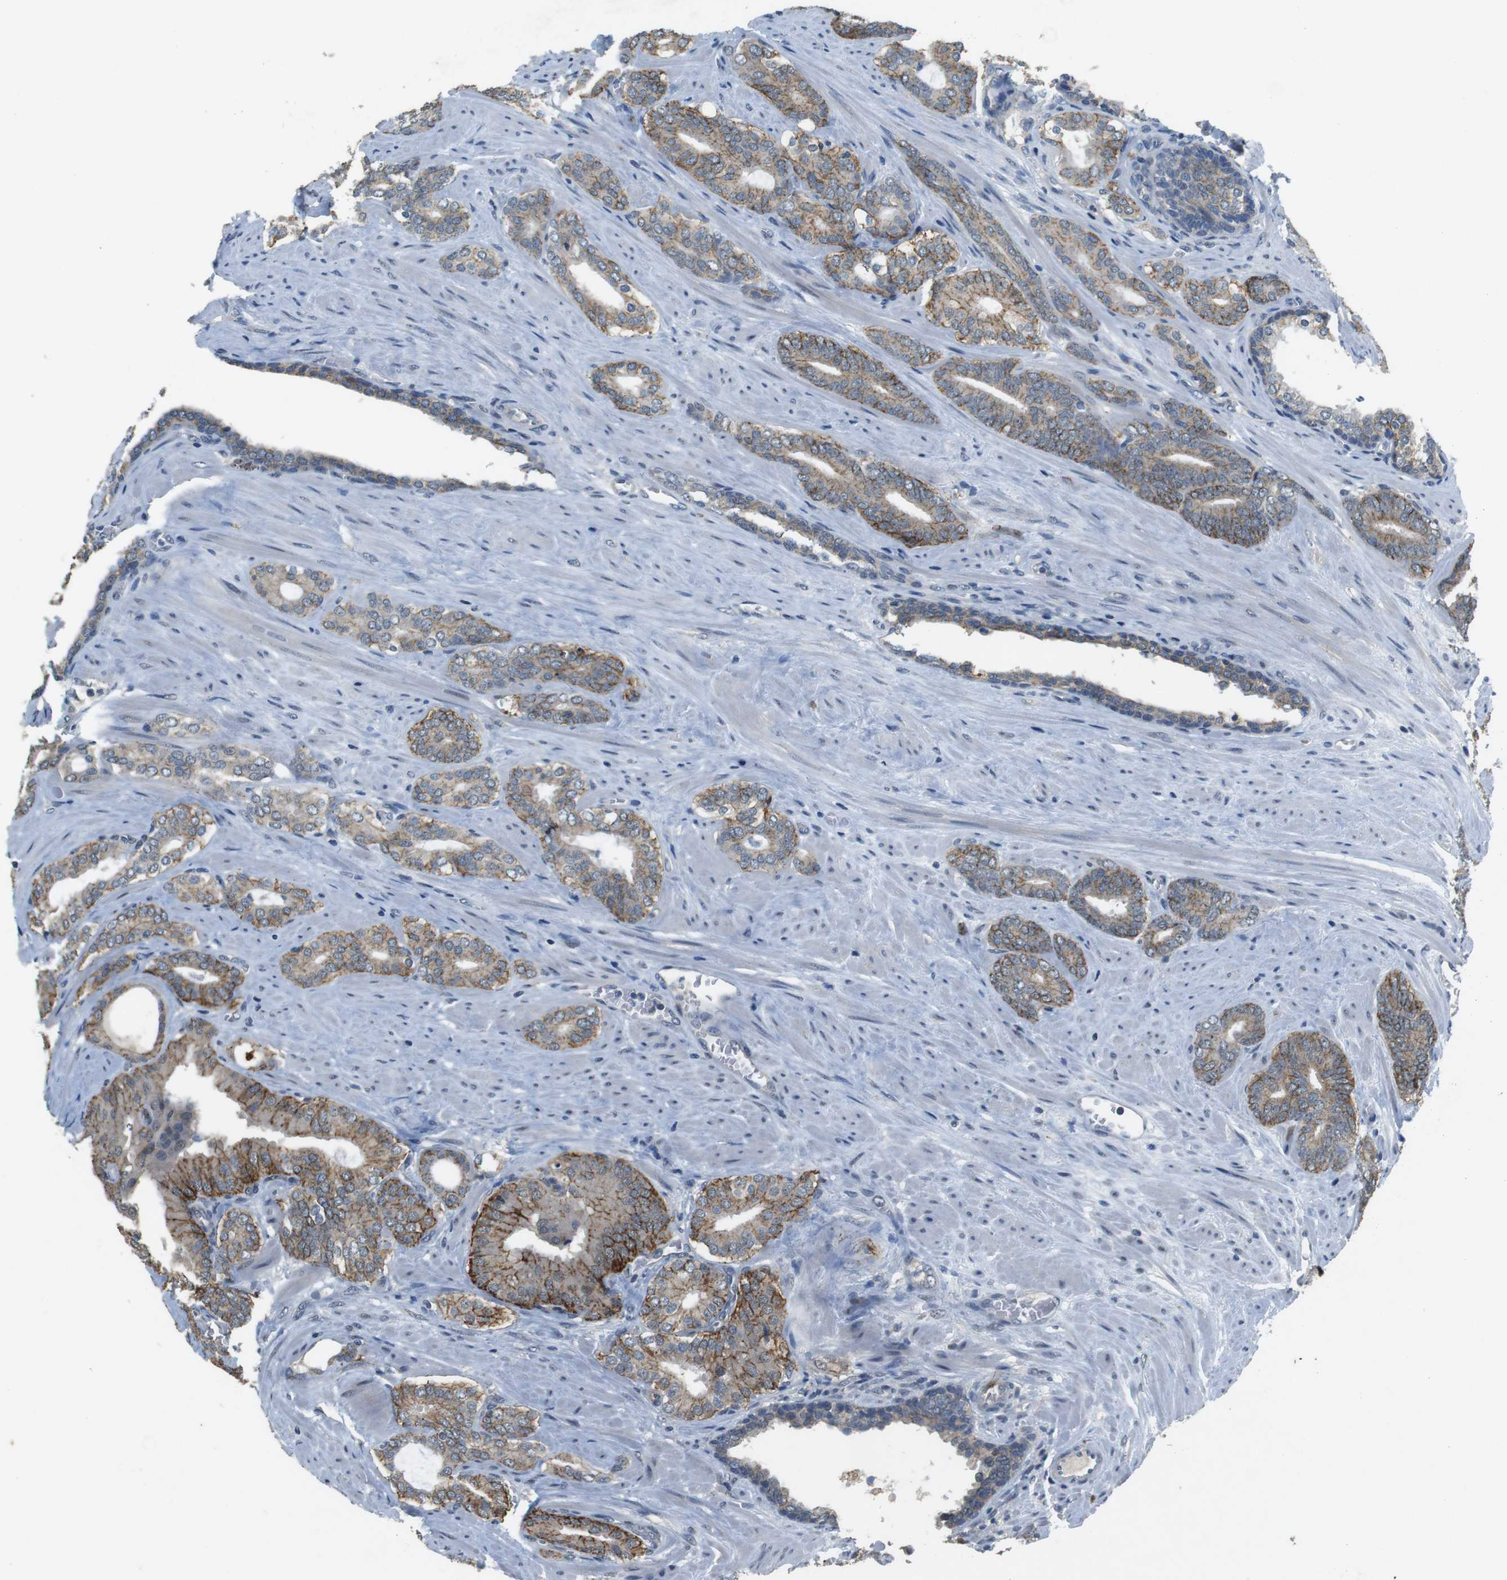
{"staining": {"intensity": "weak", "quantity": ">75%", "location": "cytoplasmic/membranous"}, "tissue": "prostate cancer", "cell_type": "Tumor cells", "image_type": "cancer", "snomed": [{"axis": "morphology", "description": "Adenocarcinoma, Low grade"}, {"axis": "topography", "description": "Prostate"}], "caption": "Immunohistochemistry (IHC) histopathology image of prostate cancer (low-grade adenocarcinoma) stained for a protein (brown), which displays low levels of weak cytoplasmic/membranous positivity in about >75% of tumor cells.", "gene": "CLDN7", "patient": {"sex": "male", "age": 63}}